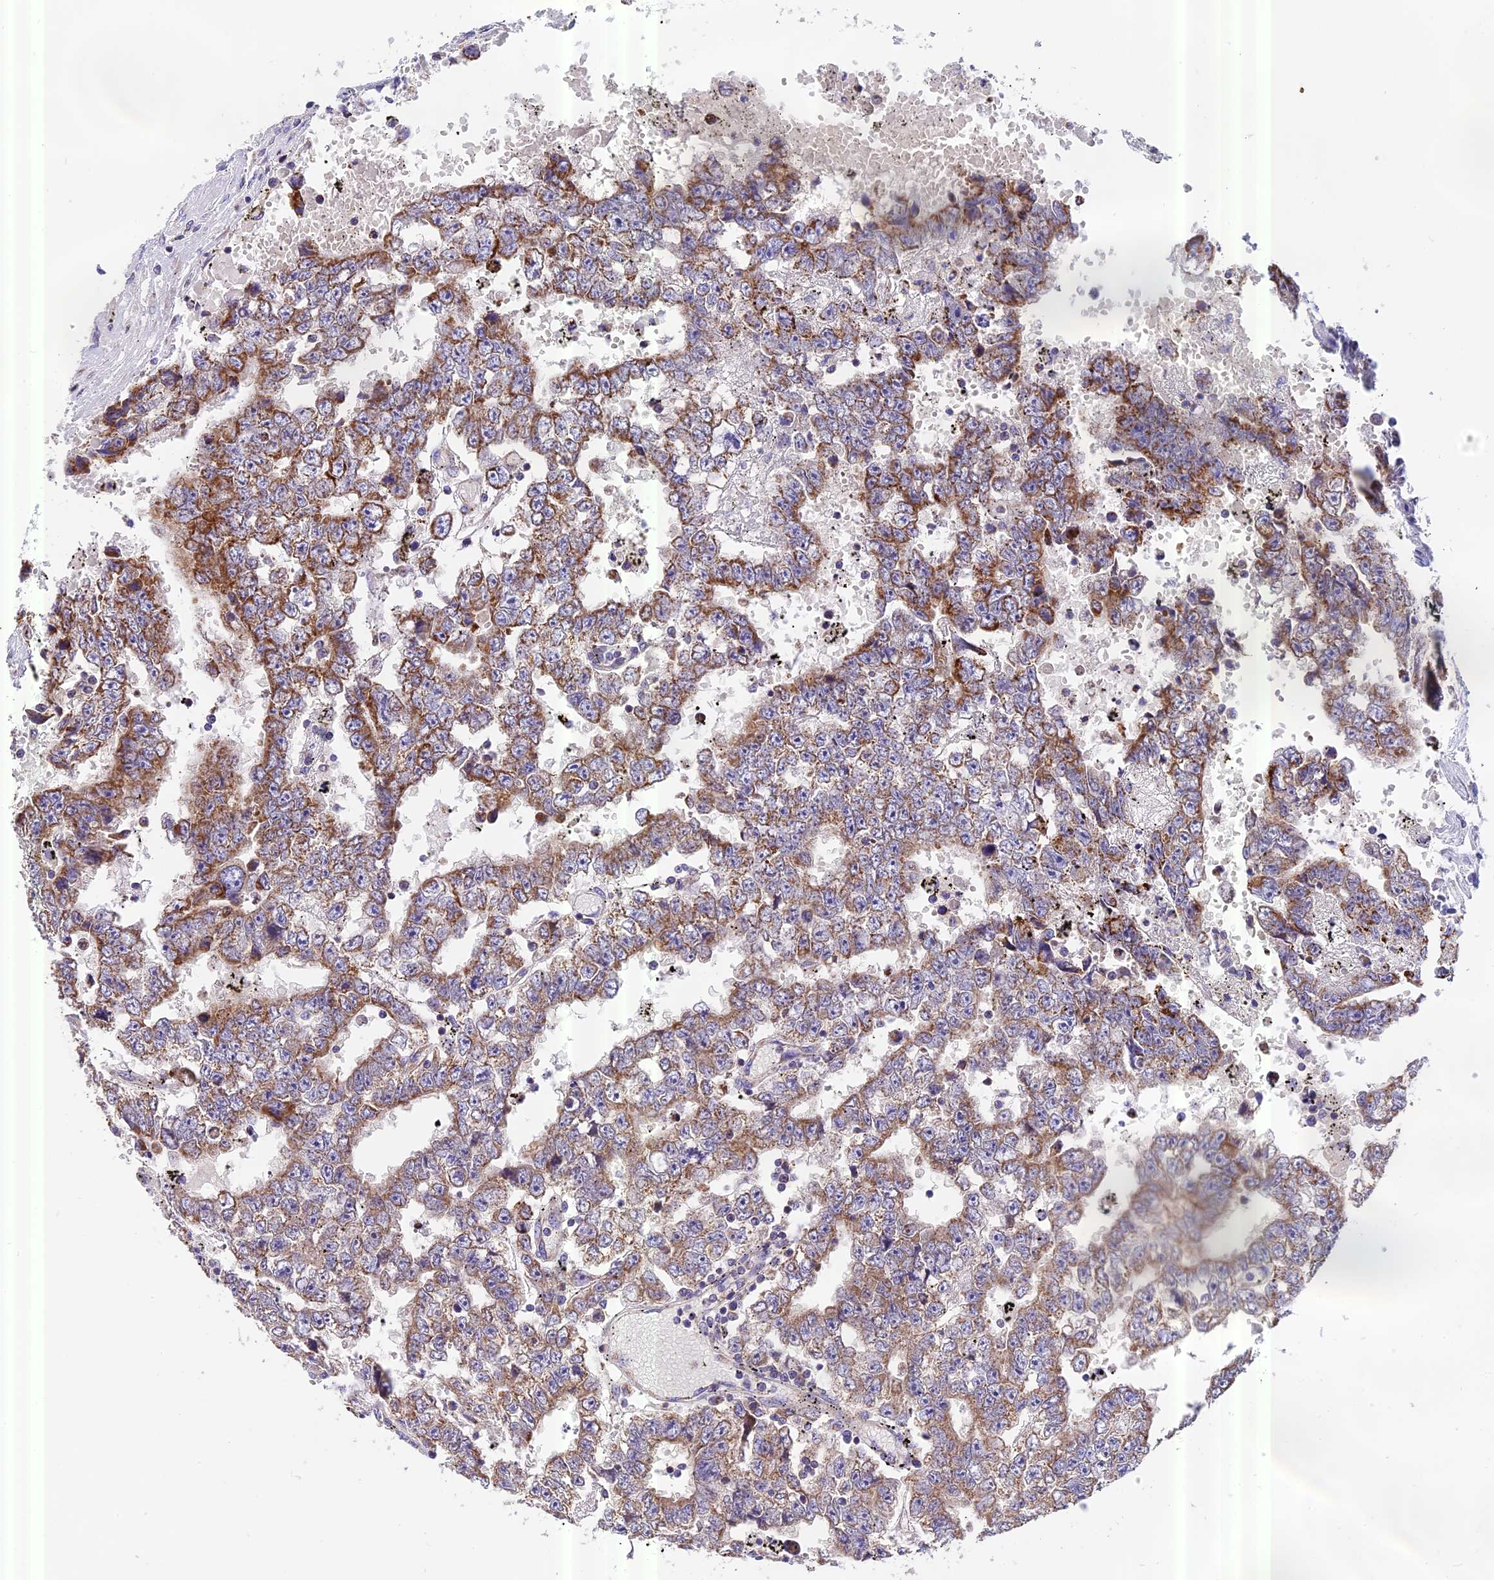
{"staining": {"intensity": "moderate", "quantity": ">75%", "location": "cytoplasmic/membranous"}, "tissue": "testis cancer", "cell_type": "Tumor cells", "image_type": "cancer", "snomed": [{"axis": "morphology", "description": "Carcinoma, Embryonal, NOS"}, {"axis": "topography", "description": "Testis"}], "caption": "A medium amount of moderate cytoplasmic/membranous positivity is seen in about >75% of tumor cells in testis cancer (embryonal carcinoma) tissue.", "gene": "MGME1", "patient": {"sex": "male", "age": 25}}